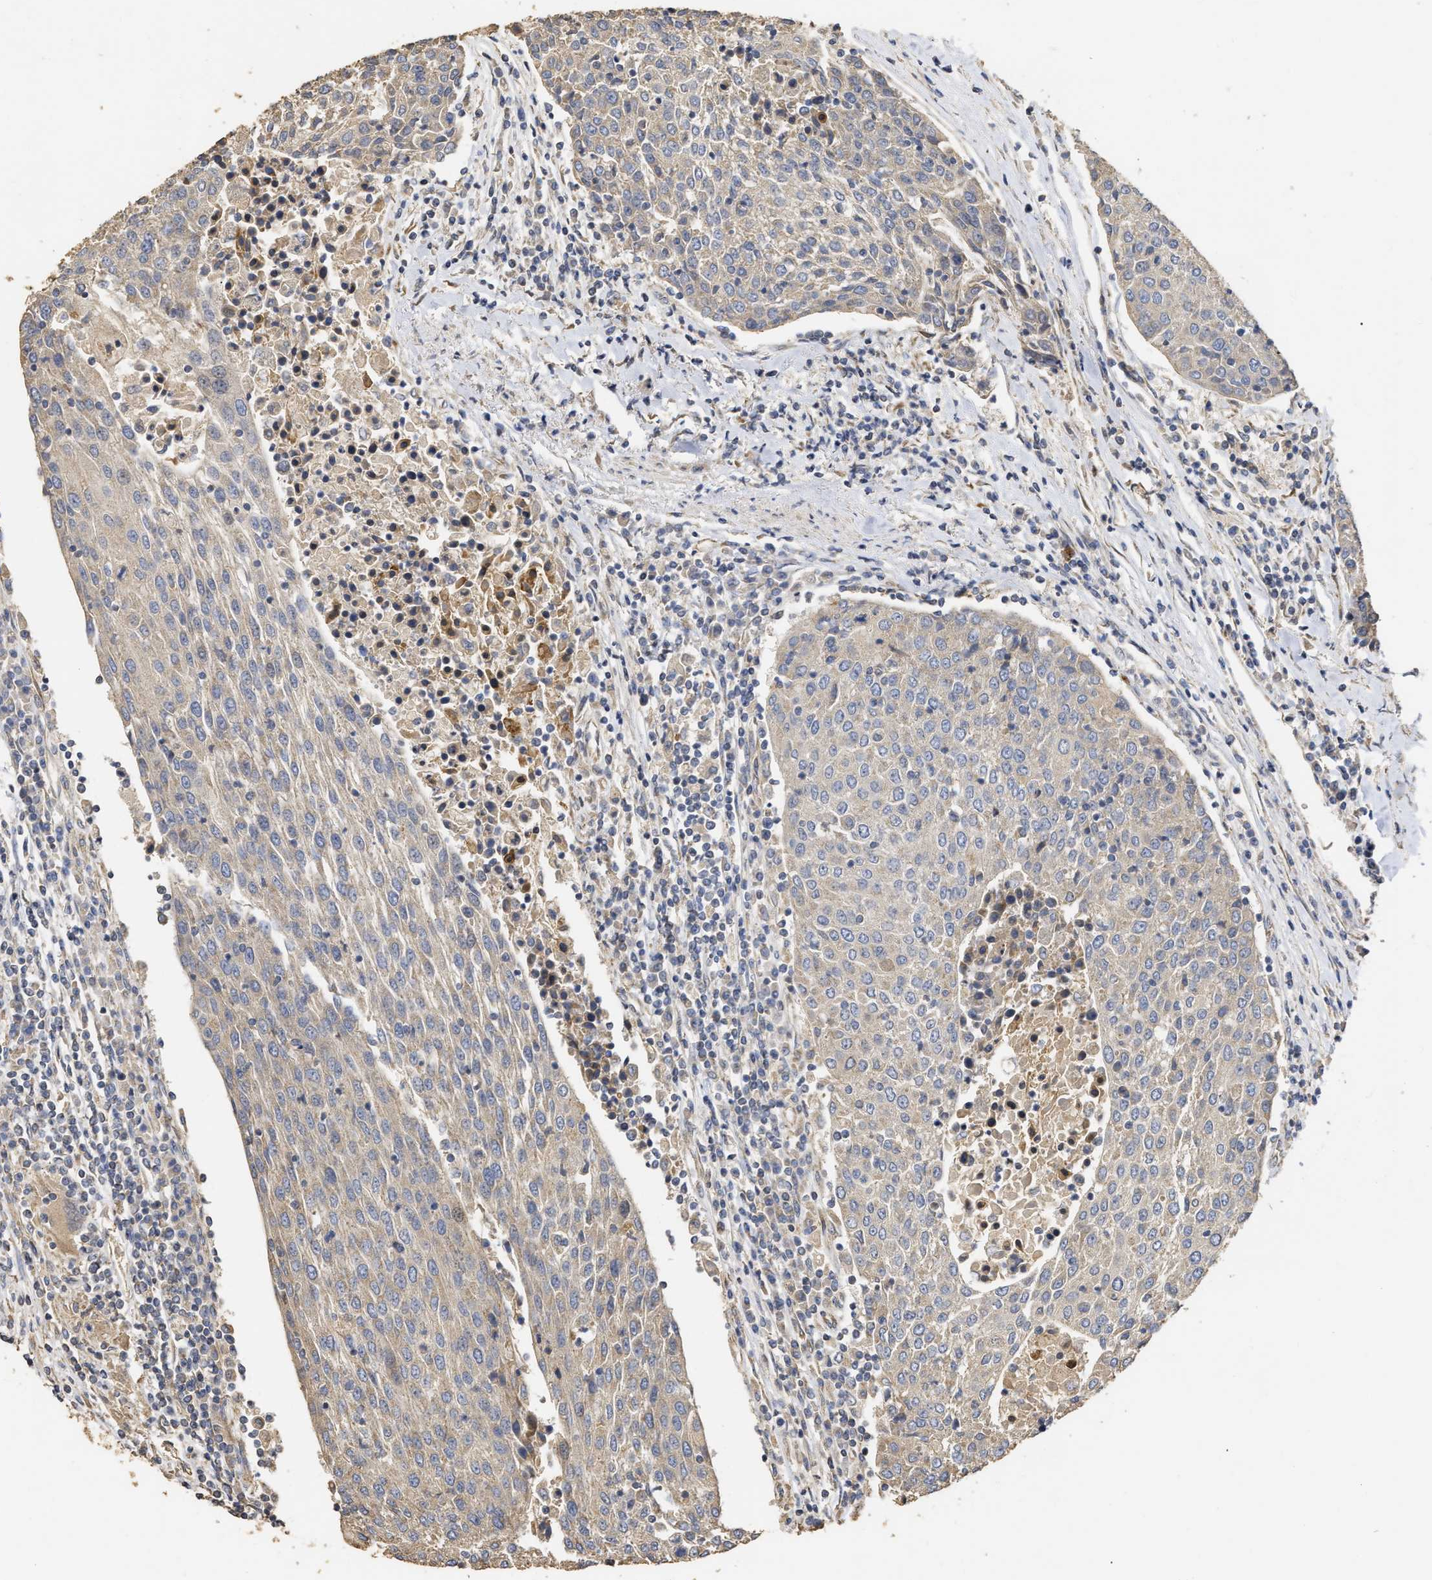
{"staining": {"intensity": "negative", "quantity": "none", "location": "none"}, "tissue": "urothelial cancer", "cell_type": "Tumor cells", "image_type": "cancer", "snomed": [{"axis": "morphology", "description": "Urothelial carcinoma, High grade"}, {"axis": "topography", "description": "Urinary bladder"}], "caption": "This is a micrograph of immunohistochemistry staining of urothelial carcinoma (high-grade), which shows no expression in tumor cells.", "gene": "NAV1", "patient": {"sex": "female", "age": 85}}